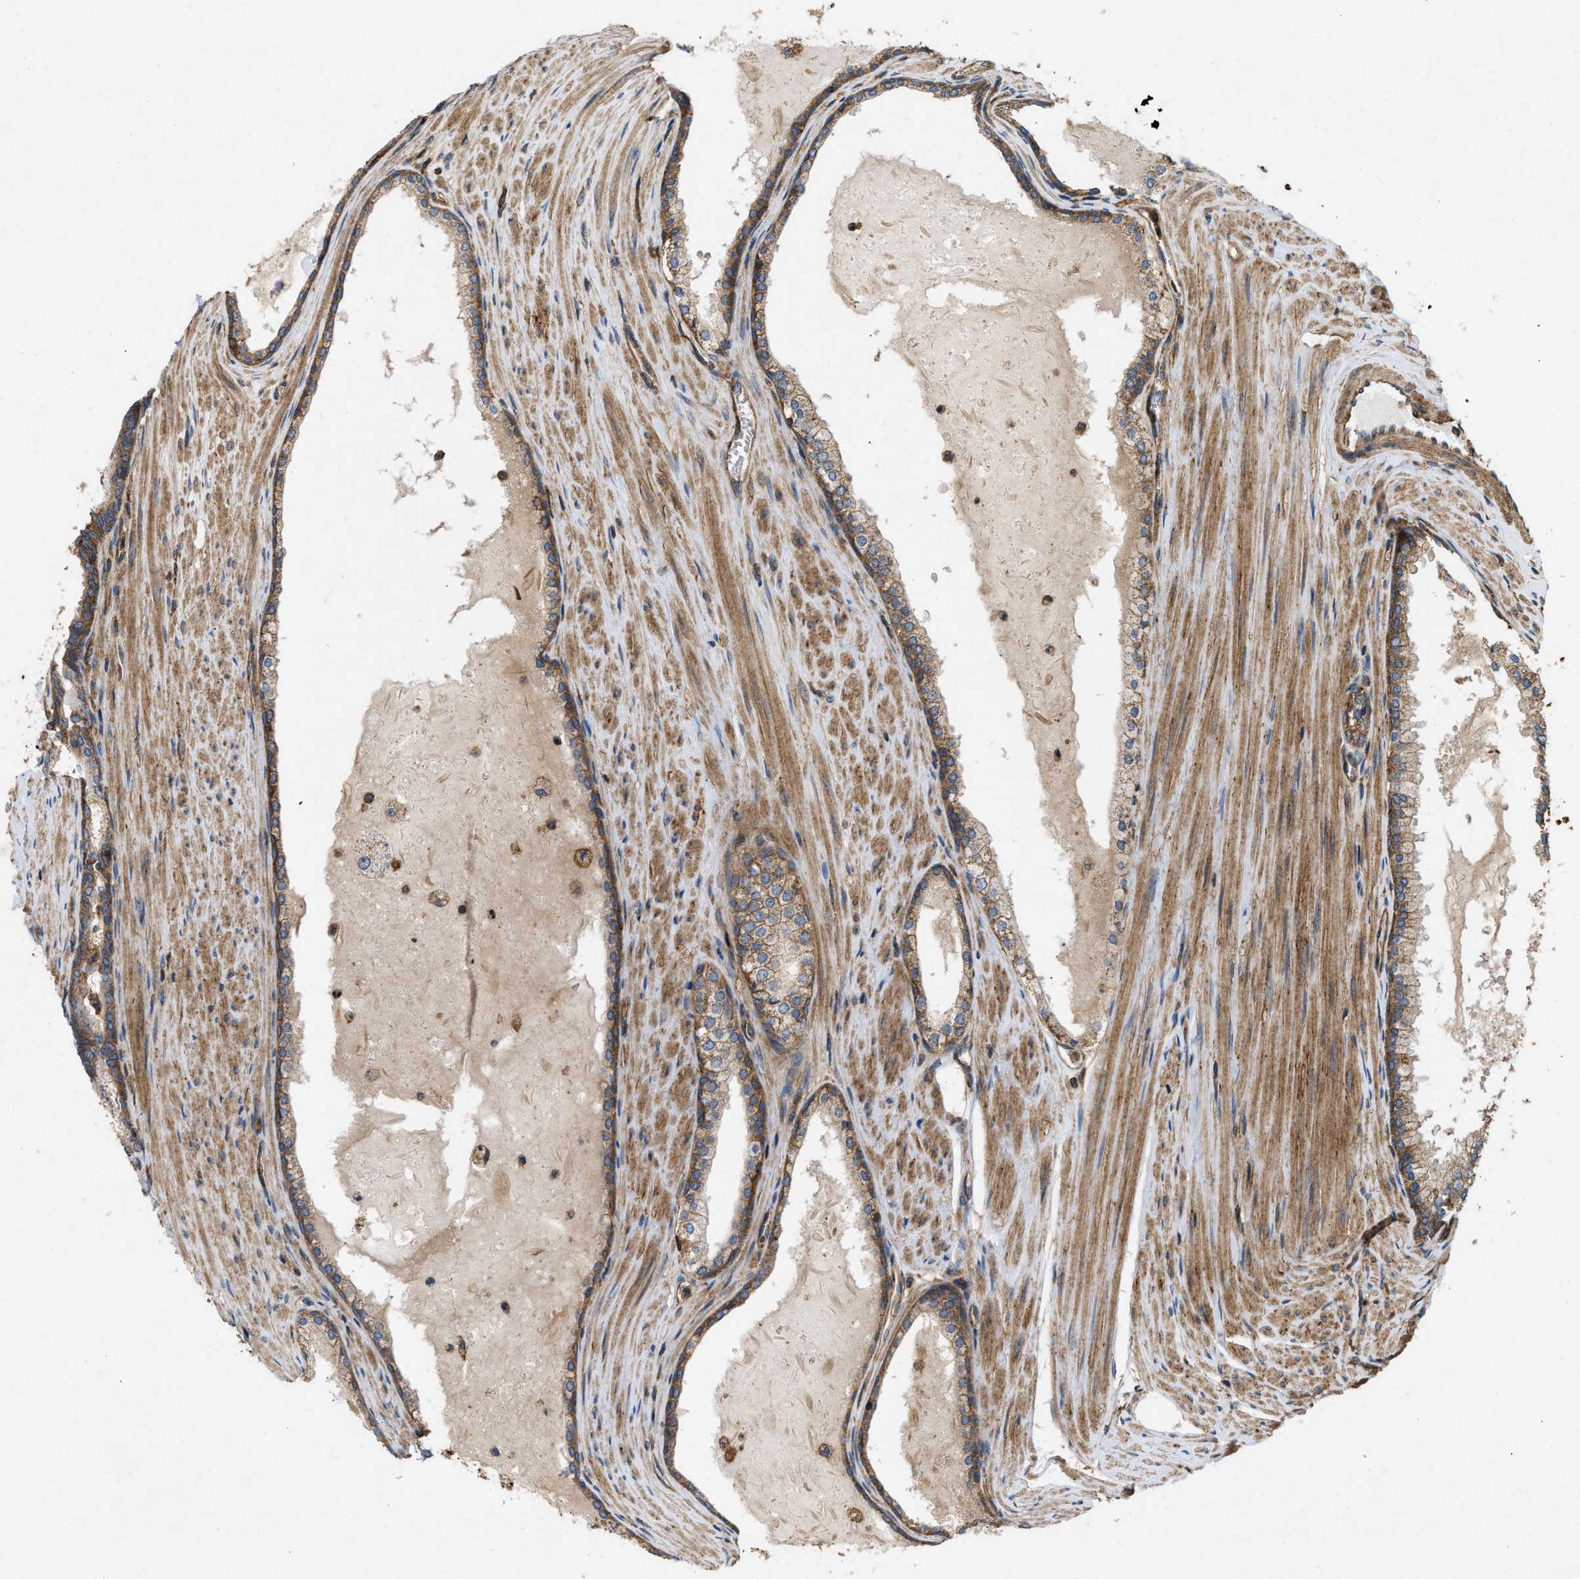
{"staining": {"intensity": "moderate", "quantity": ">75%", "location": "cytoplasmic/membranous"}, "tissue": "prostate cancer", "cell_type": "Tumor cells", "image_type": "cancer", "snomed": [{"axis": "morphology", "description": "Adenocarcinoma, Low grade"}, {"axis": "topography", "description": "Prostate"}], "caption": "Immunohistochemical staining of prostate low-grade adenocarcinoma shows moderate cytoplasmic/membranous protein expression in approximately >75% of tumor cells. Ihc stains the protein of interest in brown and the nuclei are stained blue.", "gene": "GNB4", "patient": {"sex": "male", "age": 70}}